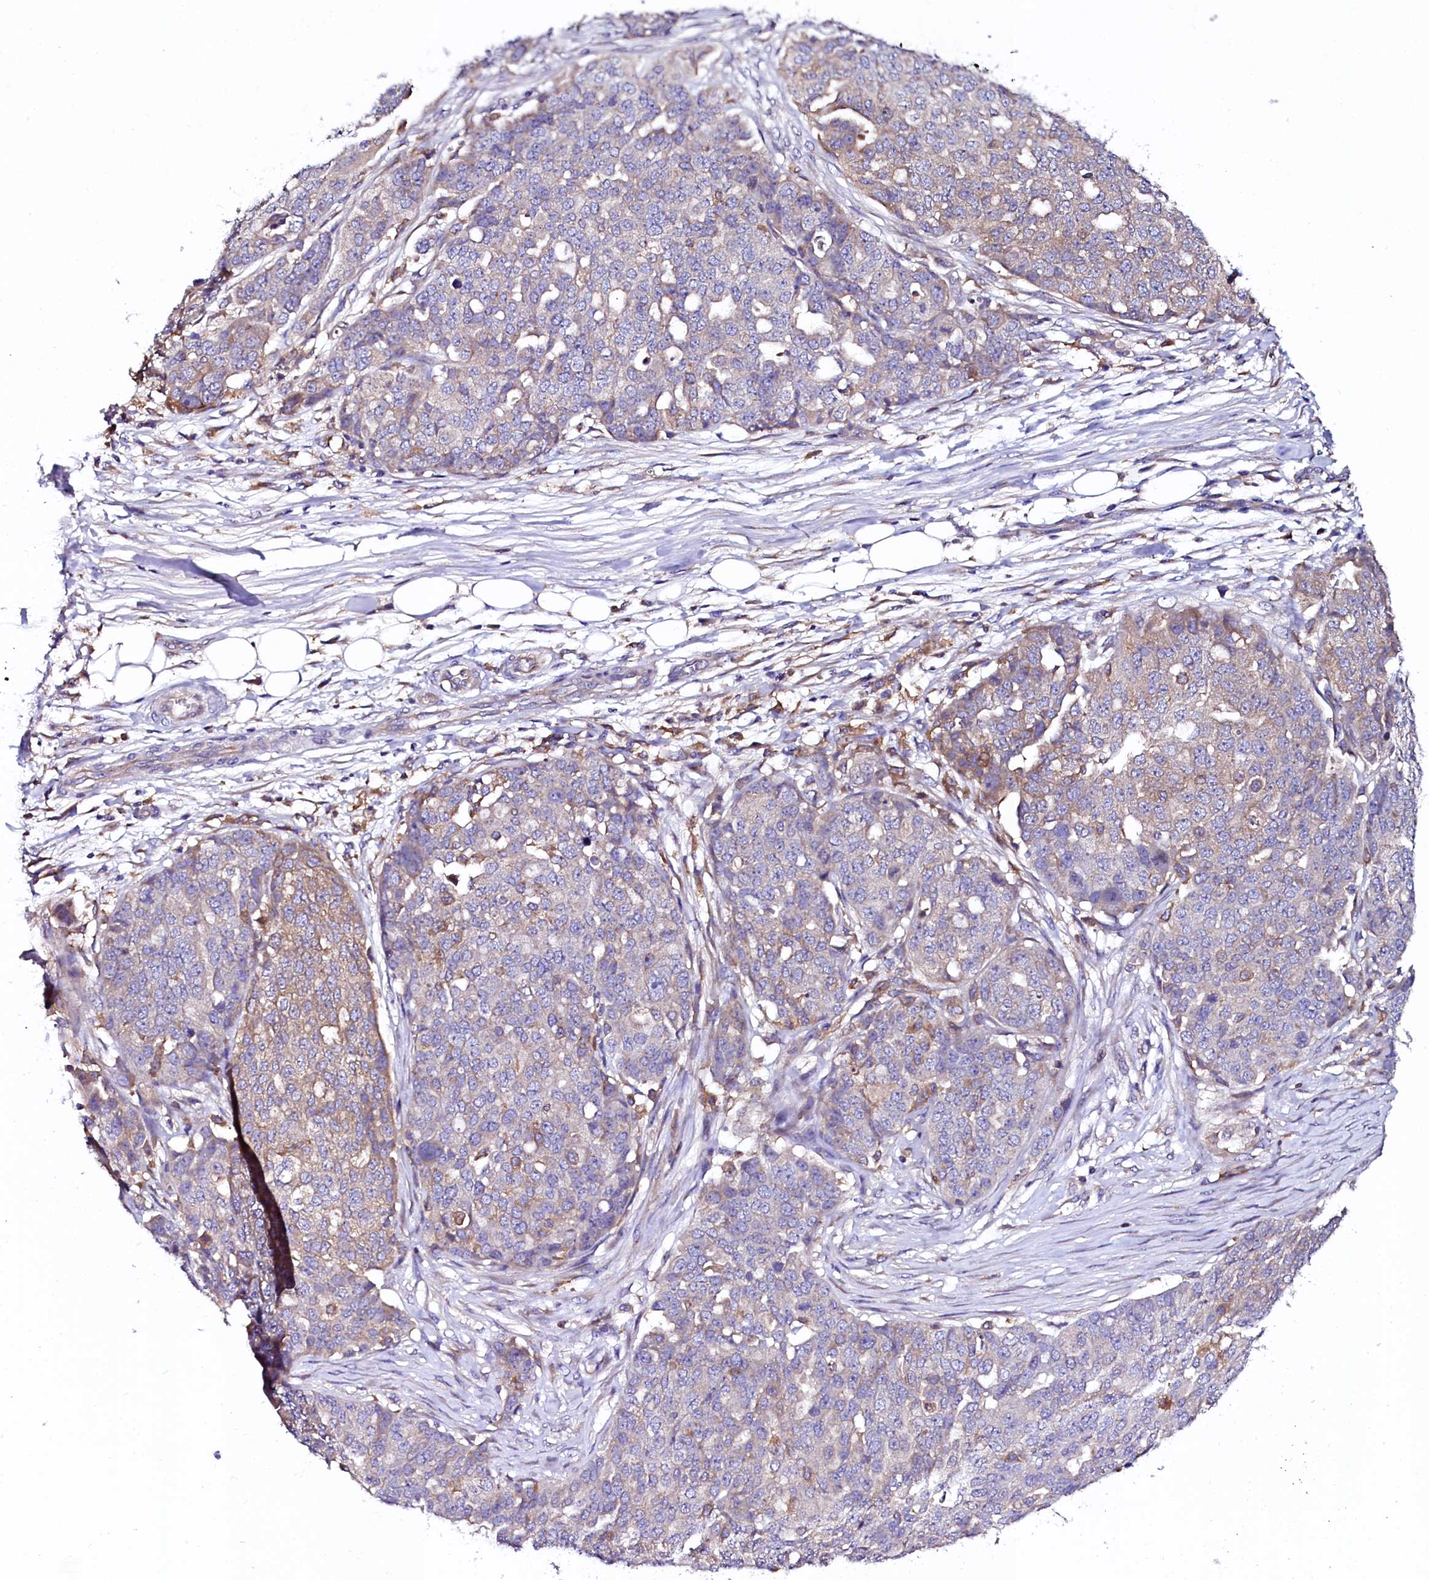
{"staining": {"intensity": "weak", "quantity": "25%-75%", "location": "cytoplasmic/membranous"}, "tissue": "ovarian cancer", "cell_type": "Tumor cells", "image_type": "cancer", "snomed": [{"axis": "morphology", "description": "Cystadenocarcinoma, serous, NOS"}, {"axis": "topography", "description": "Soft tissue"}, {"axis": "topography", "description": "Ovary"}], "caption": "This histopathology image exhibits IHC staining of human ovarian cancer, with low weak cytoplasmic/membranous expression in about 25%-75% of tumor cells.", "gene": "OTOL1", "patient": {"sex": "female", "age": 57}}